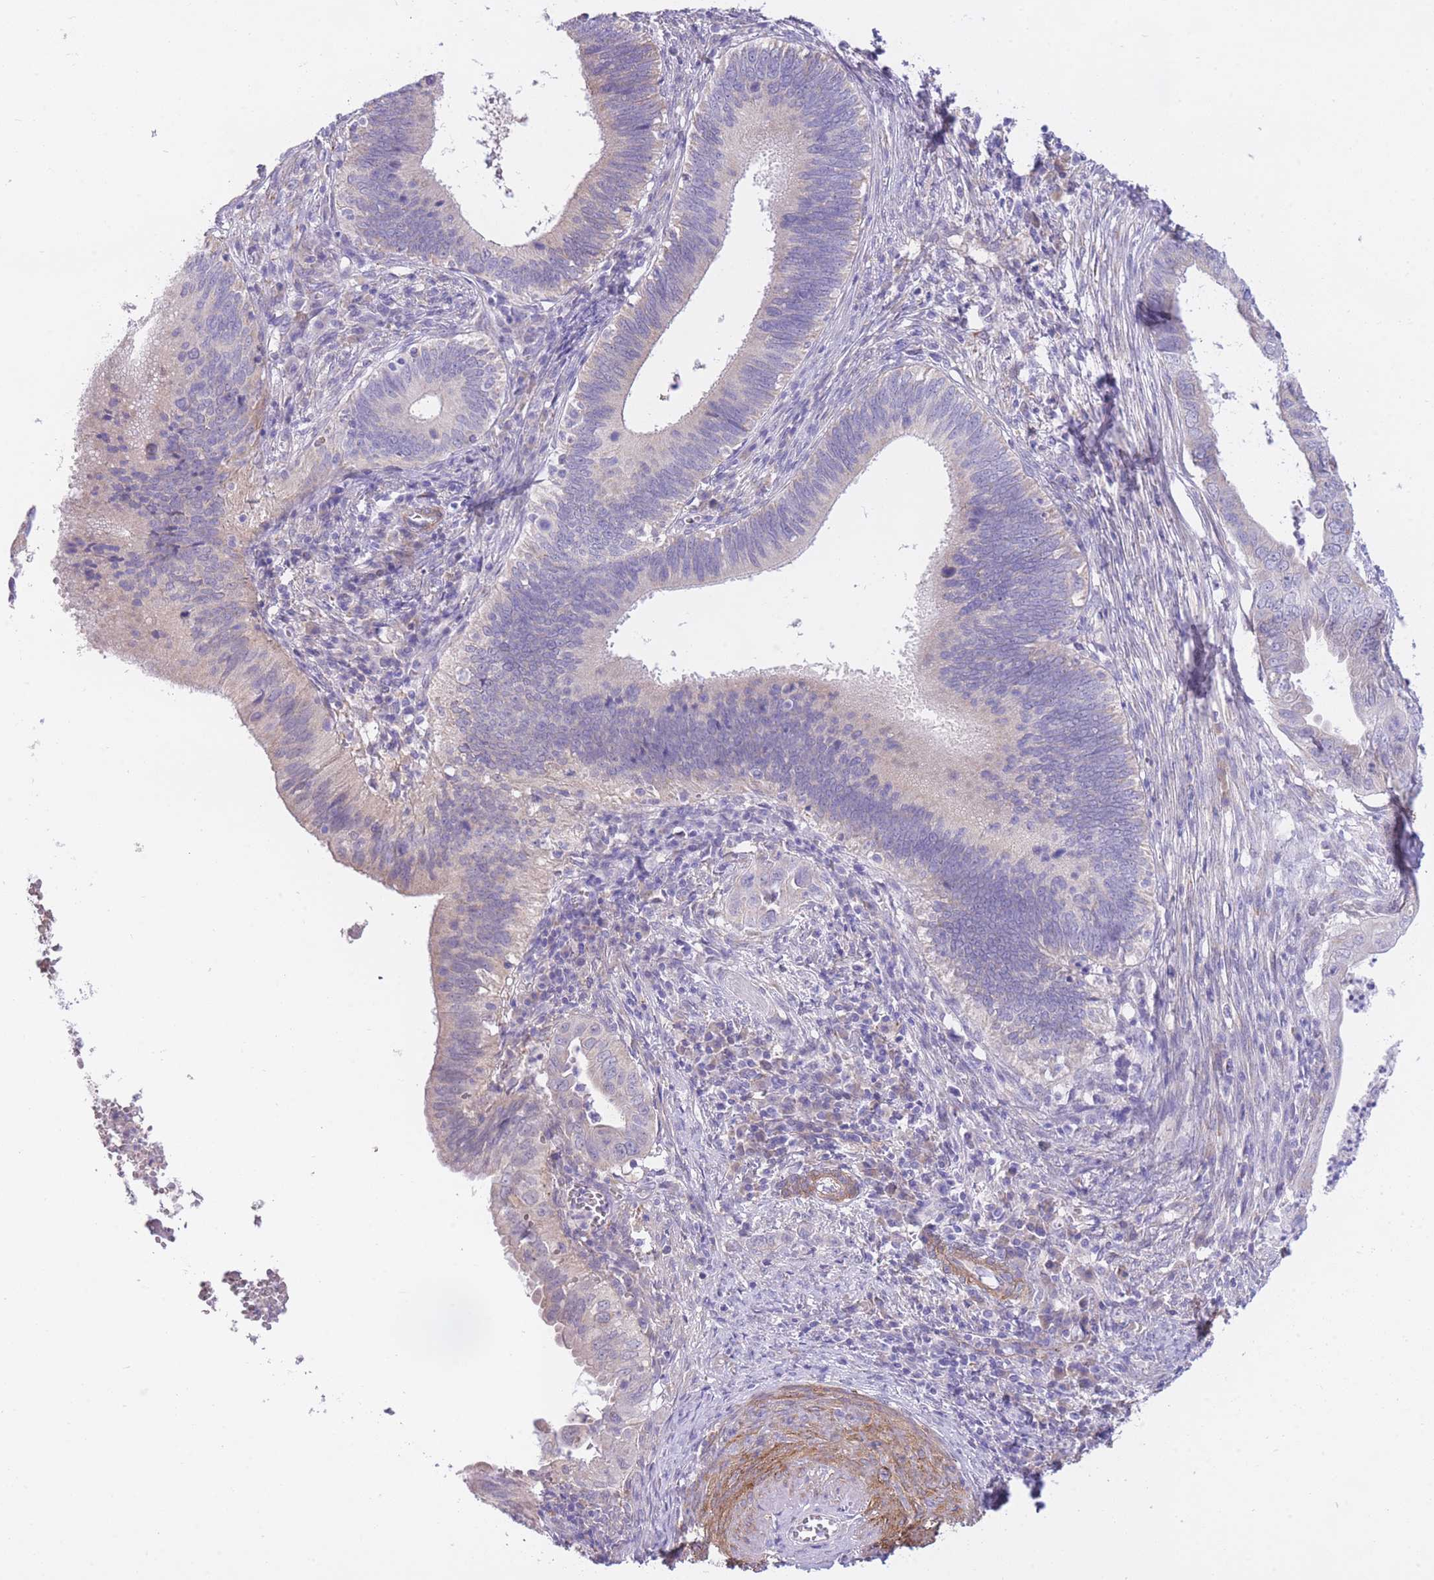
{"staining": {"intensity": "negative", "quantity": "none", "location": "none"}, "tissue": "cervical cancer", "cell_type": "Tumor cells", "image_type": "cancer", "snomed": [{"axis": "morphology", "description": "Adenocarcinoma, NOS"}, {"axis": "topography", "description": "Cervix"}], "caption": "Tumor cells are negative for protein expression in human cervical adenocarcinoma.", "gene": "PGM1", "patient": {"sex": "female", "age": 42}}